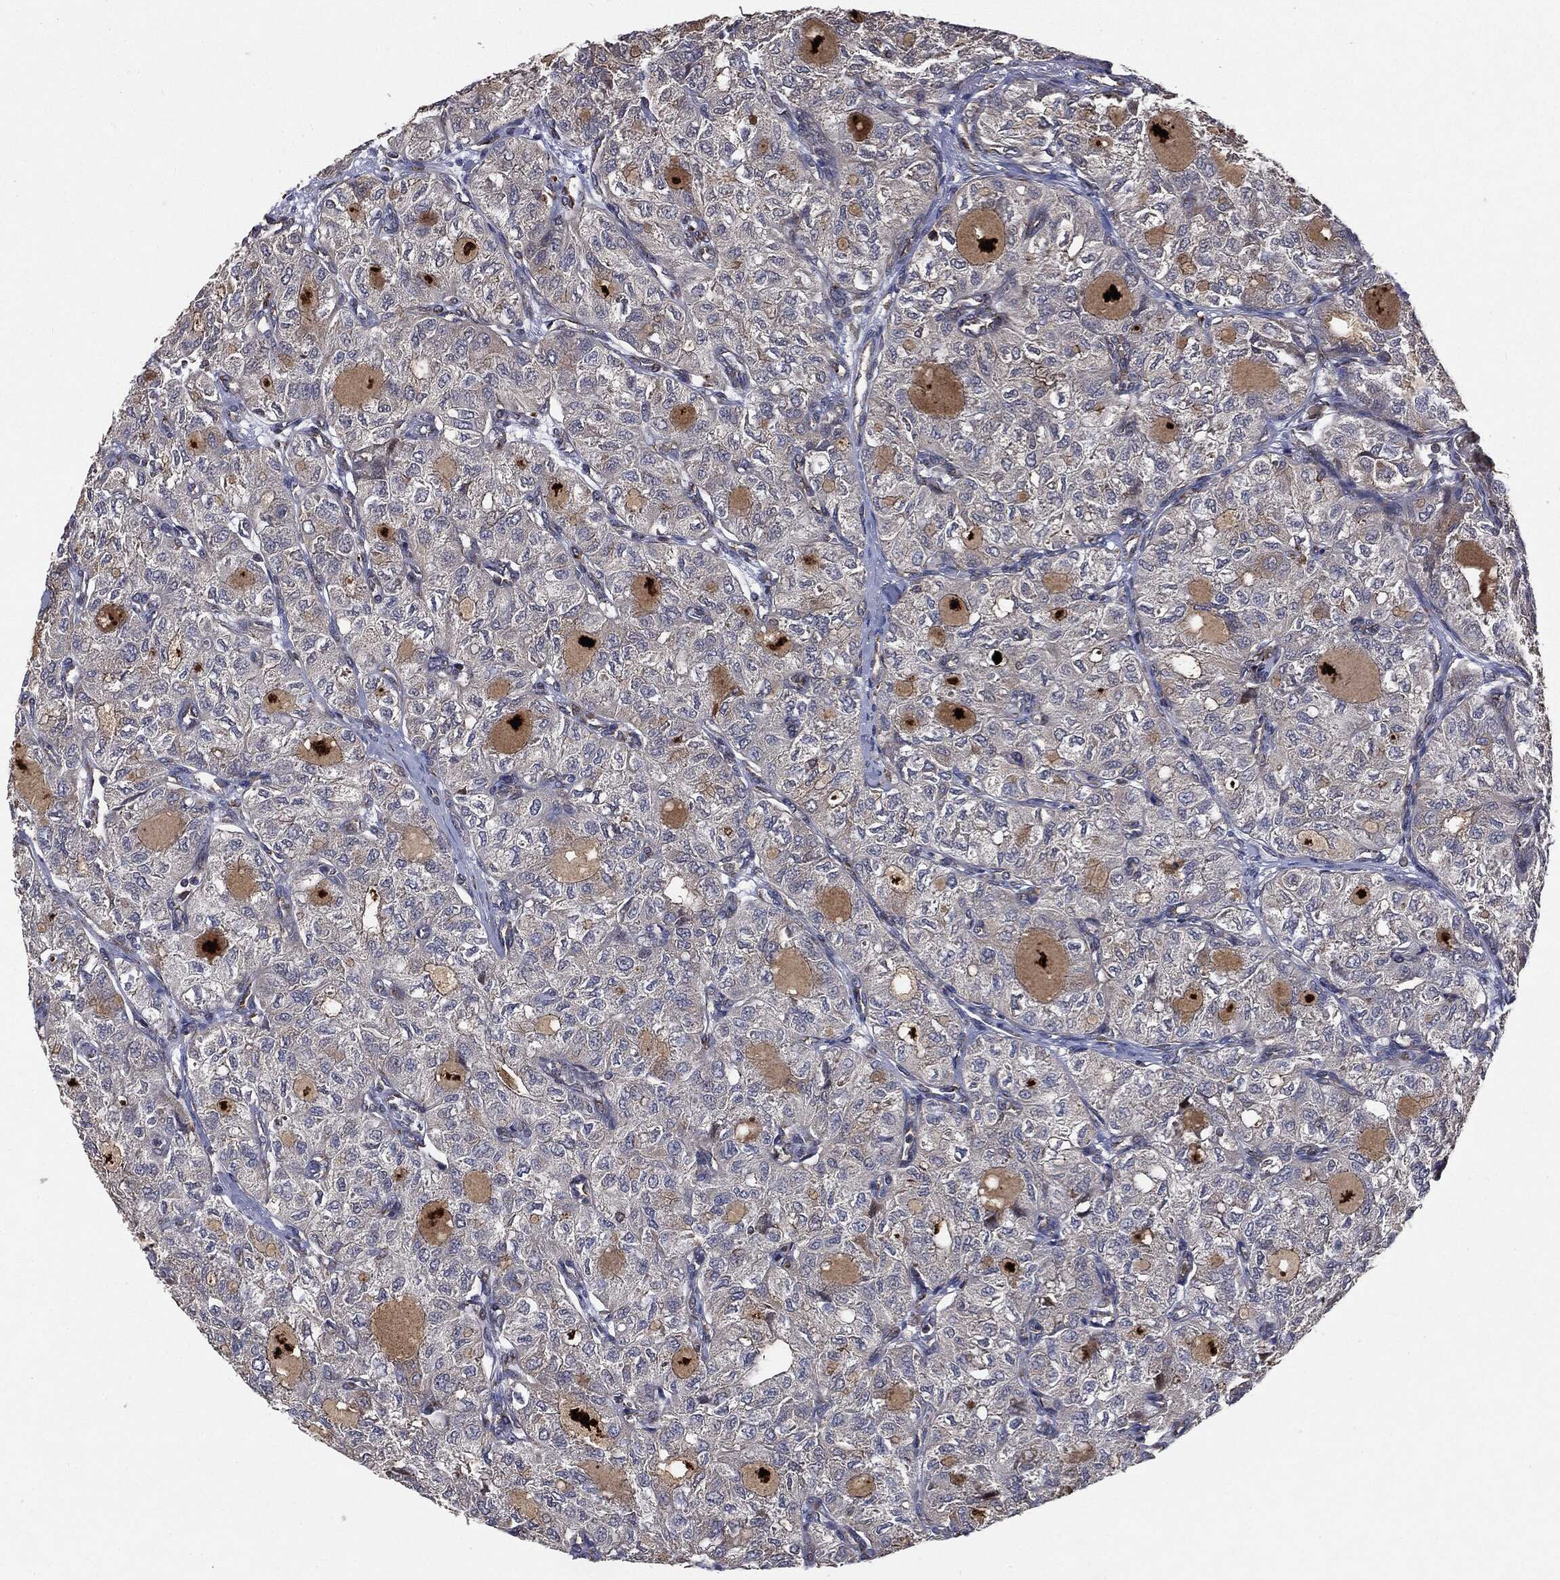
{"staining": {"intensity": "negative", "quantity": "none", "location": "none"}, "tissue": "thyroid cancer", "cell_type": "Tumor cells", "image_type": "cancer", "snomed": [{"axis": "morphology", "description": "Follicular adenoma carcinoma, NOS"}, {"axis": "topography", "description": "Thyroid gland"}], "caption": "A photomicrograph of human thyroid cancer is negative for staining in tumor cells.", "gene": "PLOD3", "patient": {"sex": "male", "age": 75}}